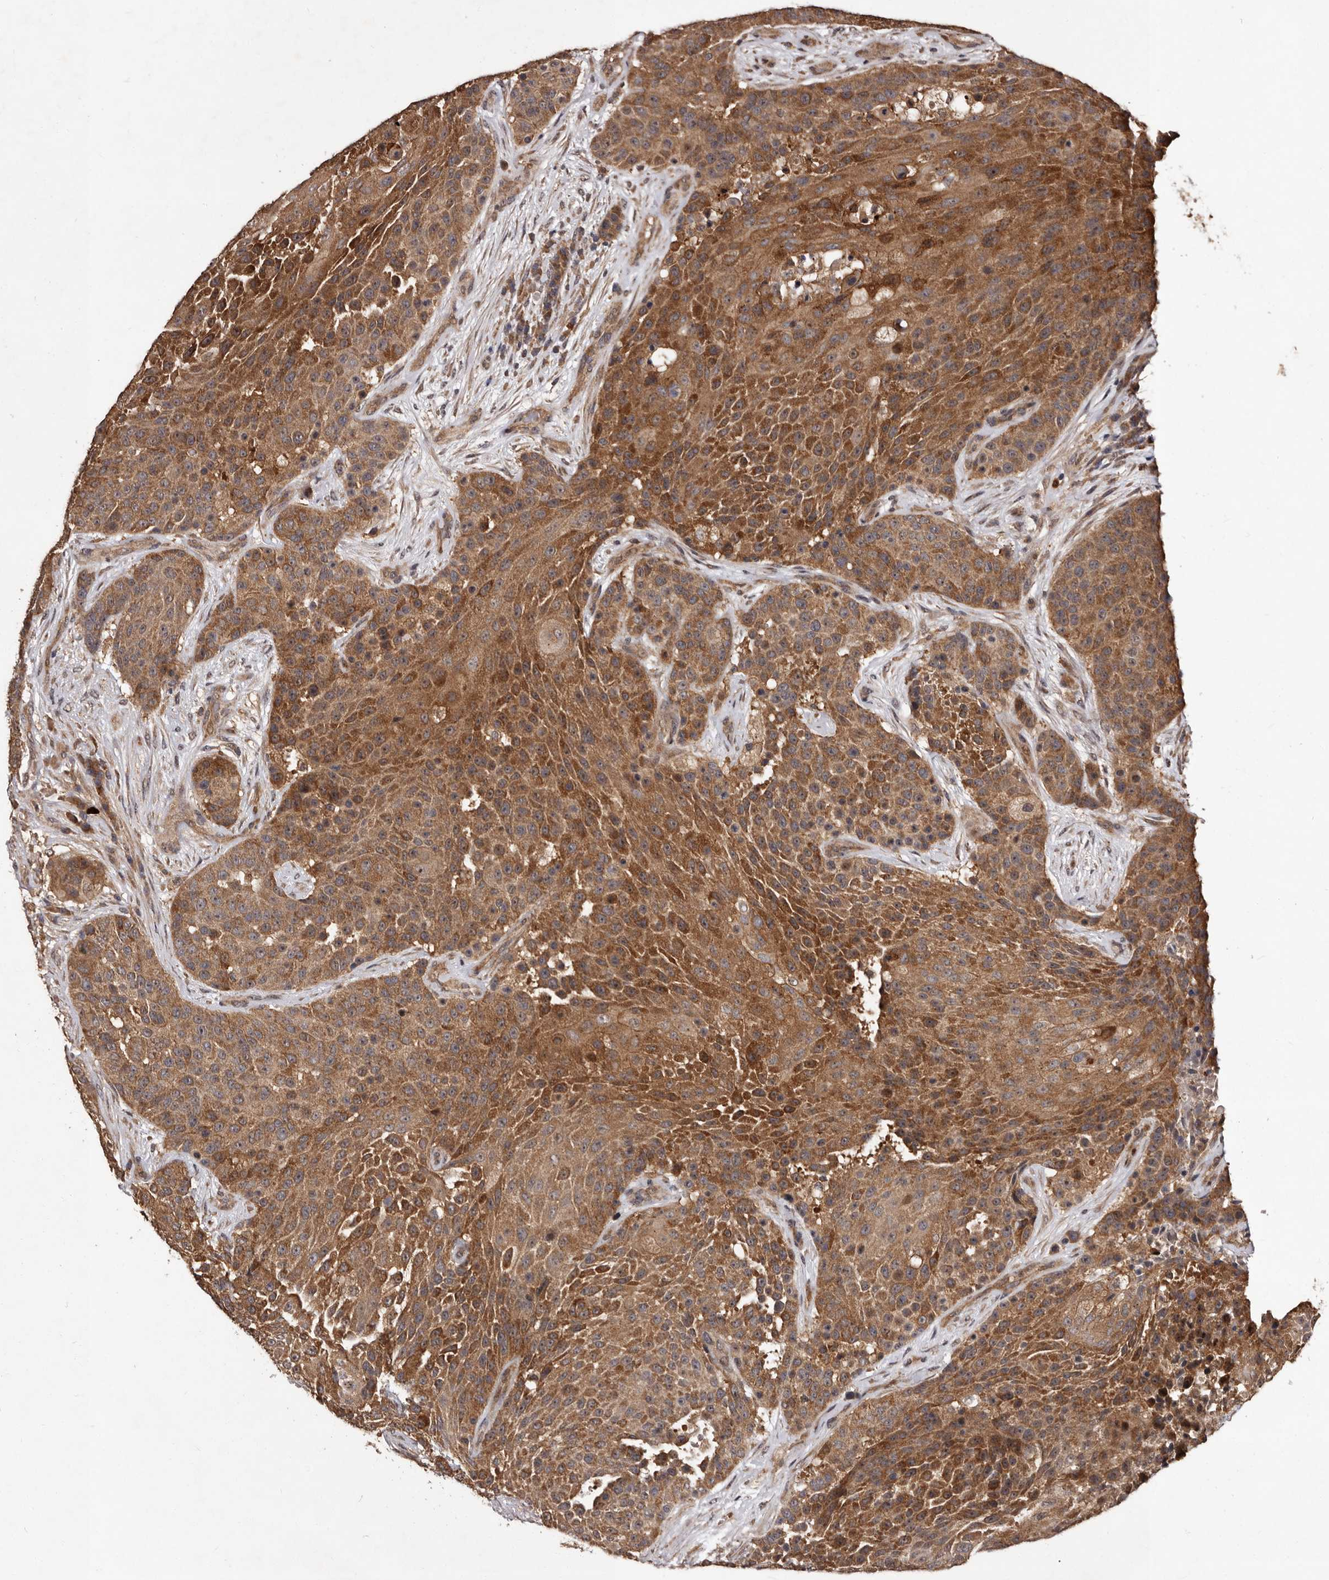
{"staining": {"intensity": "moderate", "quantity": ">75%", "location": "cytoplasmic/membranous"}, "tissue": "urothelial cancer", "cell_type": "Tumor cells", "image_type": "cancer", "snomed": [{"axis": "morphology", "description": "Urothelial carcinoma, High grade"}, {"axis": "topography", "description": "Urinary bladder"}], "caption": "Immunohistochemistry (IHC) of urothelial cancer exhibits medium levels of moderate cytoplasmic/membranous expression in approximately >75% of tumor cells.", "gene": "MKRN3", "patient": {"sex": "female", "age": 63}}